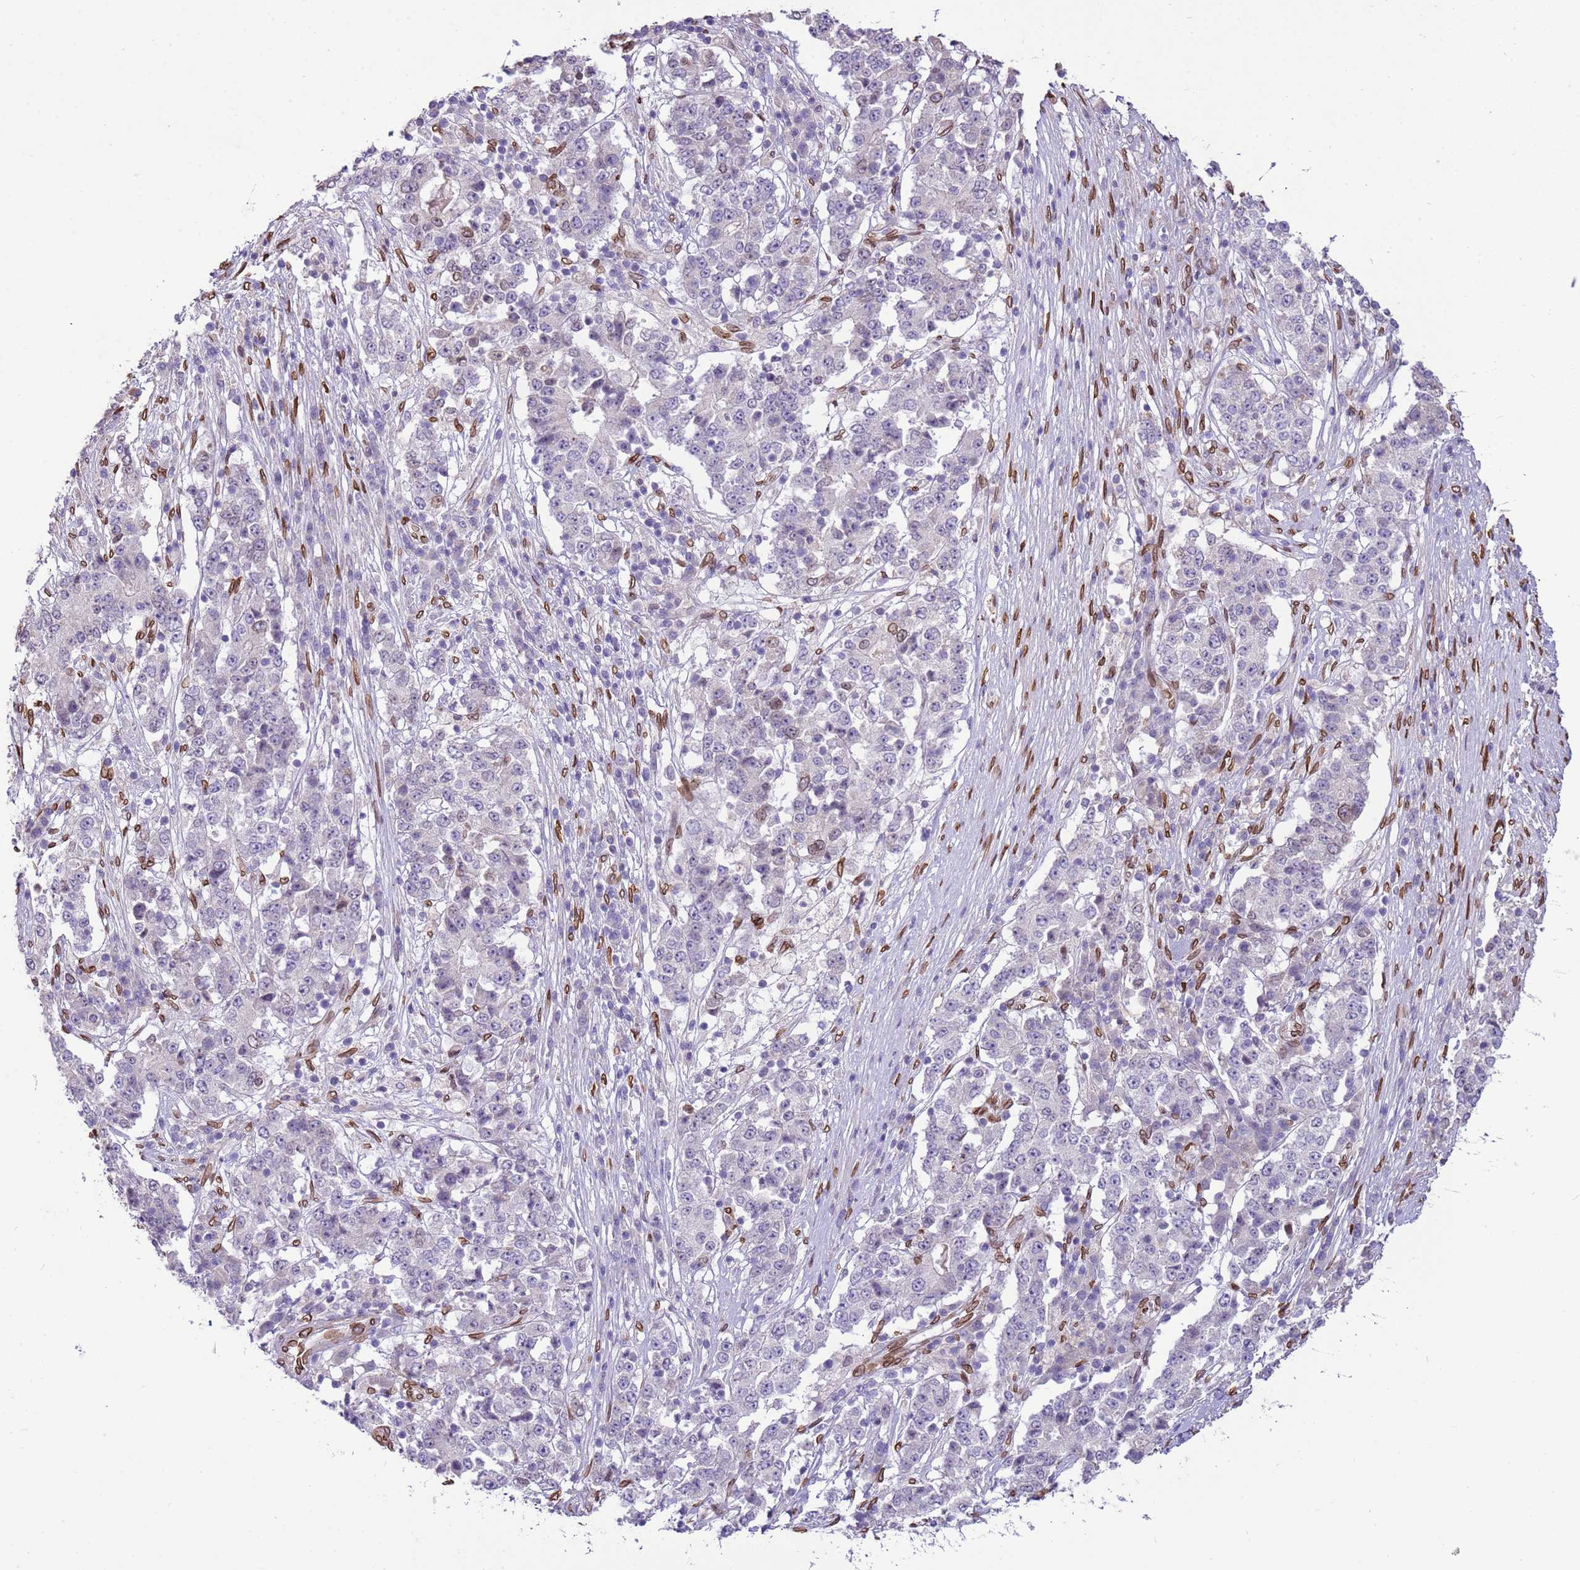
{"staining": {"intensity": "negative", "quantity": "none", "location": "none"}, "tissue": "stomach cancer", "cell_type": "Tumor cells", "image_type": "cancer", "snomed": [{"axis": "morphology", "description": "Adenocarcinoma, NOS"}, {"axis": "topography", "description": "Stomach"}], "caption": "Image shows no protein staining in tumor cells of stomach cancer (adenocarcinoma) tissue. (Brightfield microscopy of DAB (3,3'-diaminobenzidine) IHC at high magnification).", "gene": "TMEM47", "patient": {"sex": "male", "age": 59}}